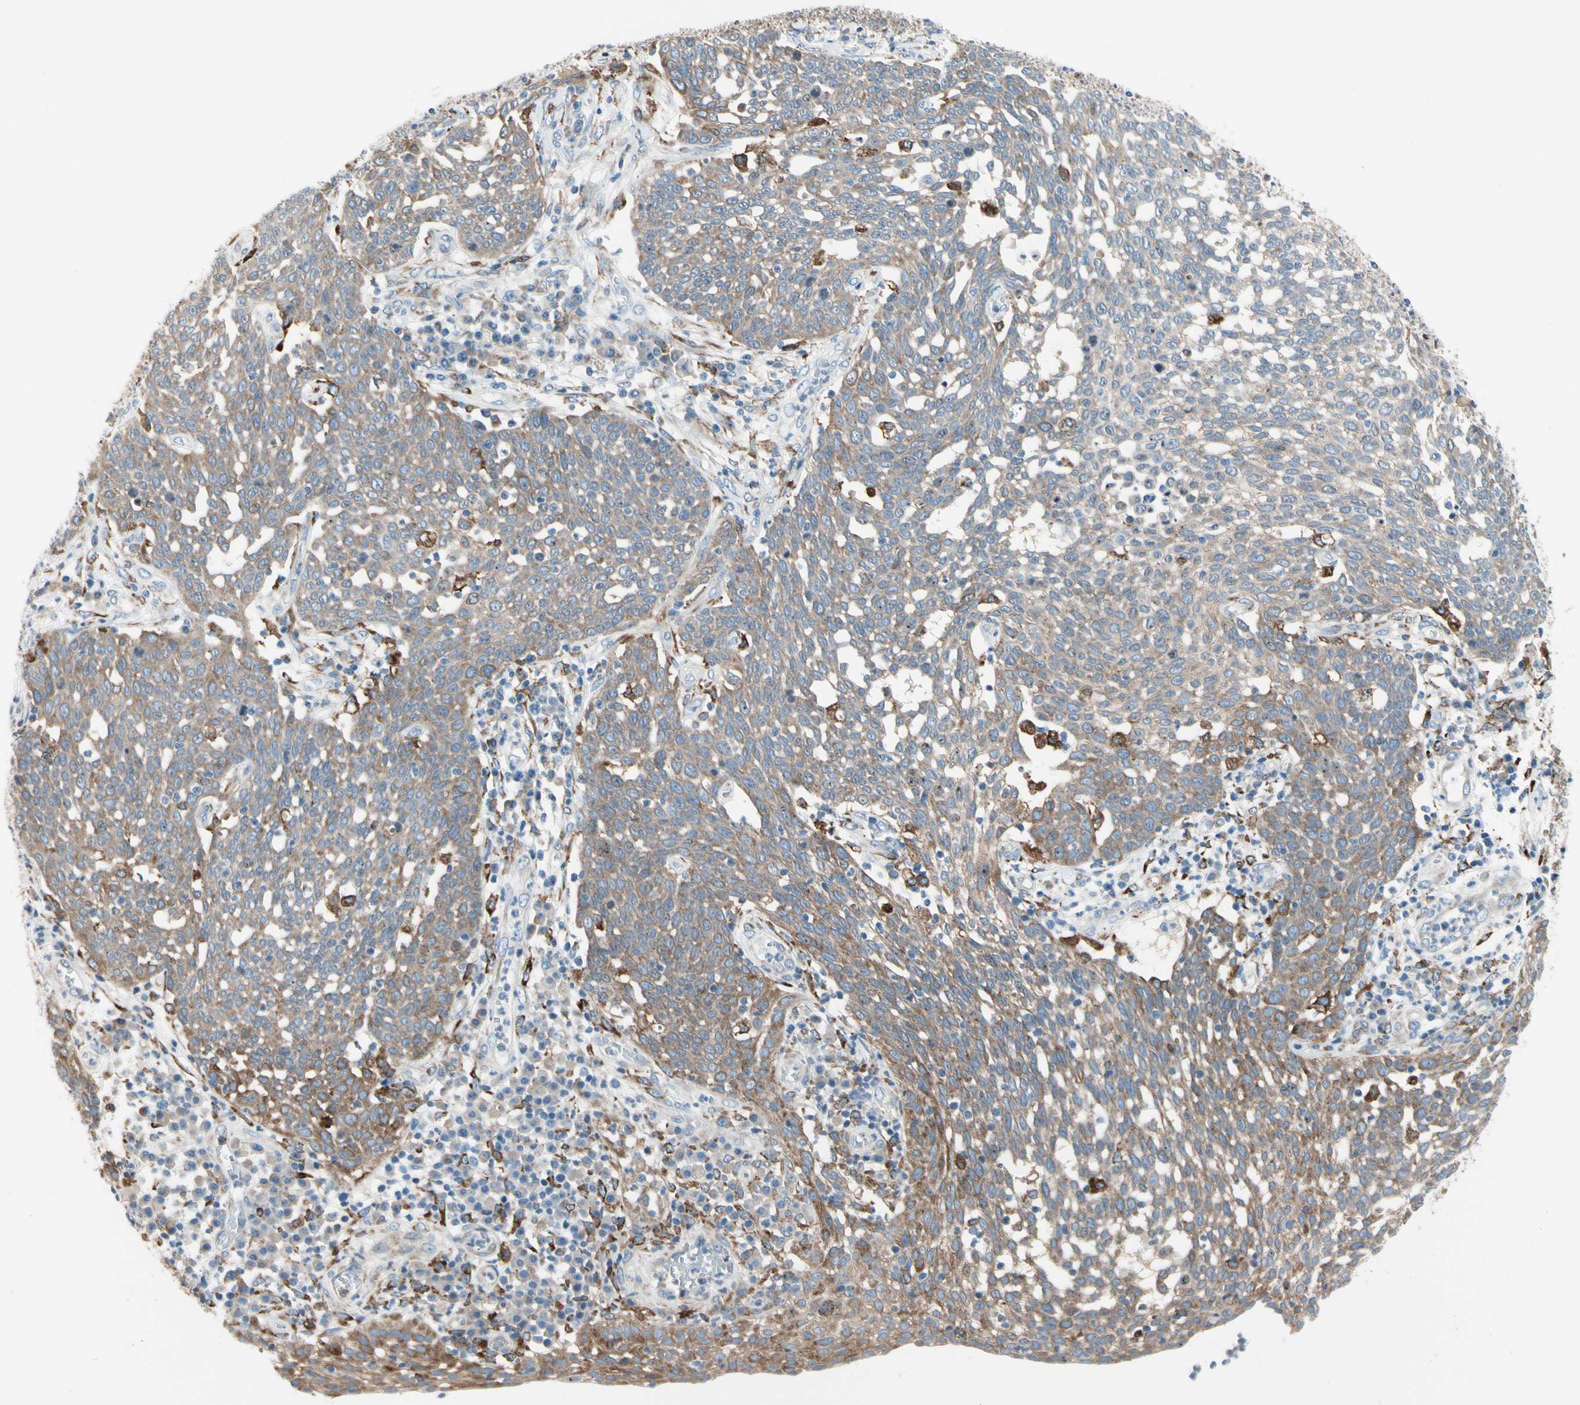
{"staining": {"intensity": "moderate", "quantity": ">75%", "location": "cytoplasmic/membranous"}, "tissue": "cervical cancer", "cell_type": "Tumor cells", "image_type": "cancer", "snomed": [{"axis": "morphology", "description": "Squamous cell carcinoma, NOS"}, {"axis": "topography", "description": "Cervix"}], "caption": "Immunohistochemical staining of human squamous cell carcinoma (cervical) reveals medium levels of moderate cytoplasmic/membranous expression in about >75% of tumor cells.", "gene": "LRPAP1", "patient": {"sex": "female", "age": 34}}